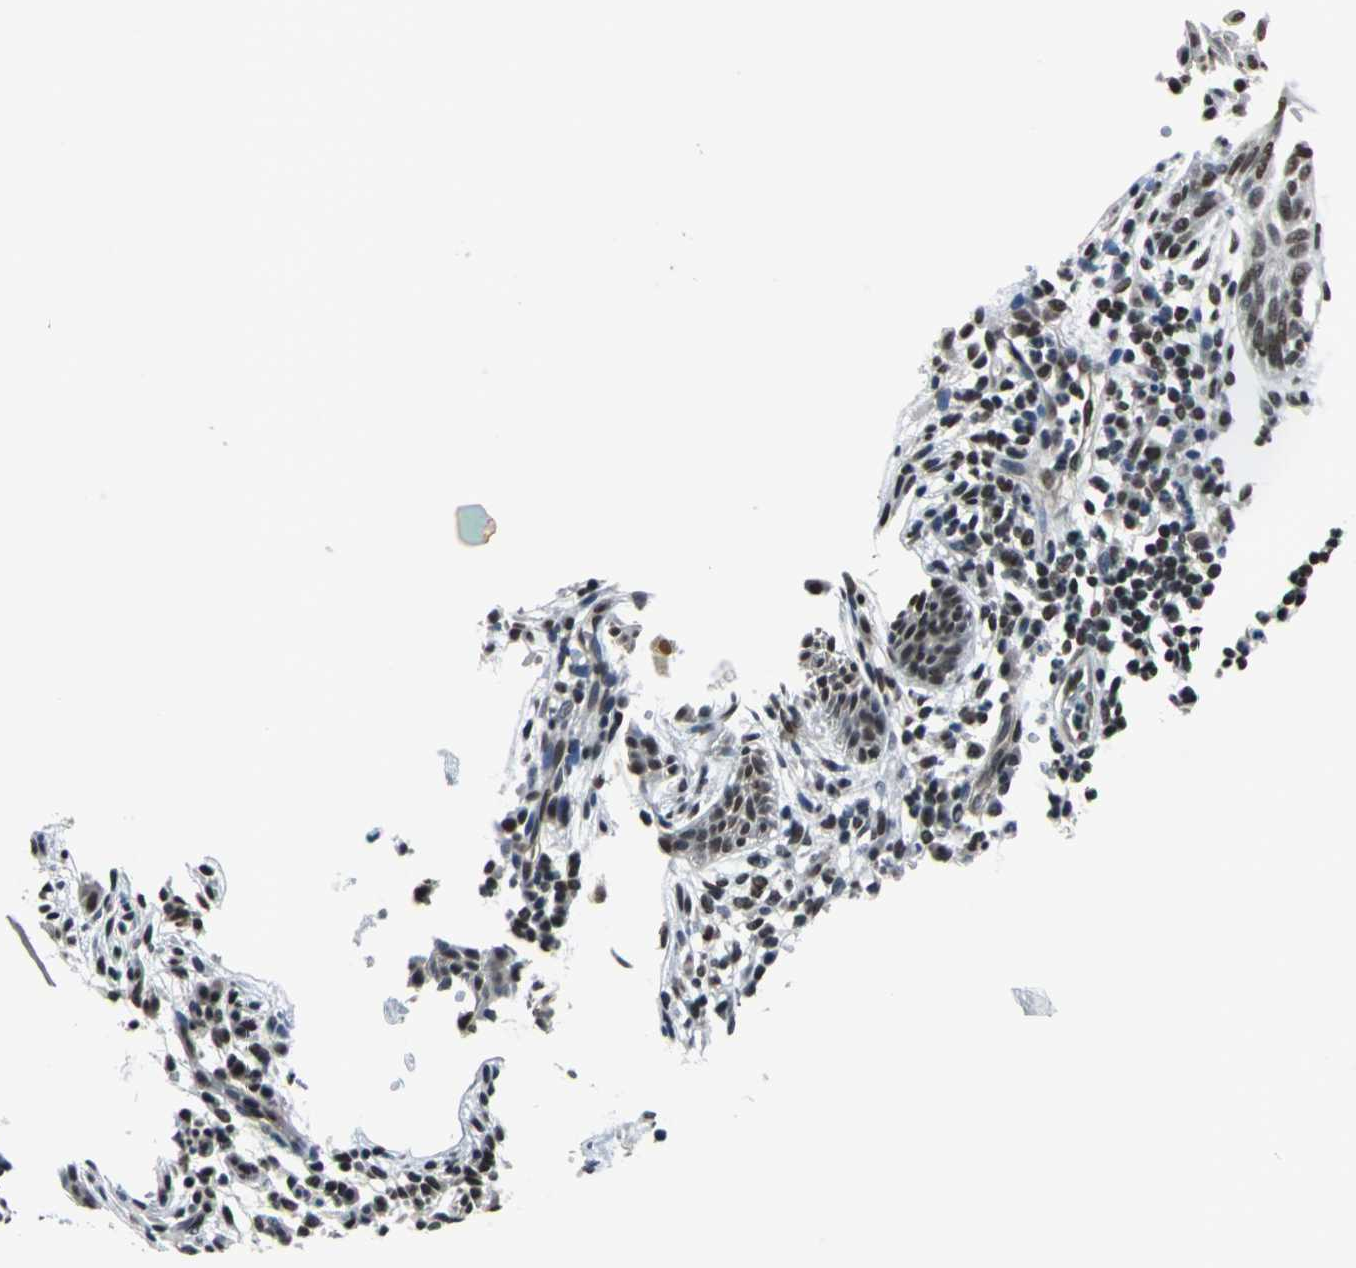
{"staining": {"intensity": "strong", "quantity": ">75%", "location": "nuclear"}, "tissue": "skin cancer", "cell_type": "Tumor cells", "image_type": "cancer", "snomed": [{"axis": "morphology", "description": "Normal tissue, NOS"}, {"axis": "morphology", "description": "Basal cell carcinoma"}, {"axis": "topography", "description": "Skin"}], "caption": "Human skin cancer stained for a protein (brown) shows strong nuclear positive staining in about >75% of tumor cells.", "gene": "RBM14", "patient": {"sex": "female", "age": 69}}